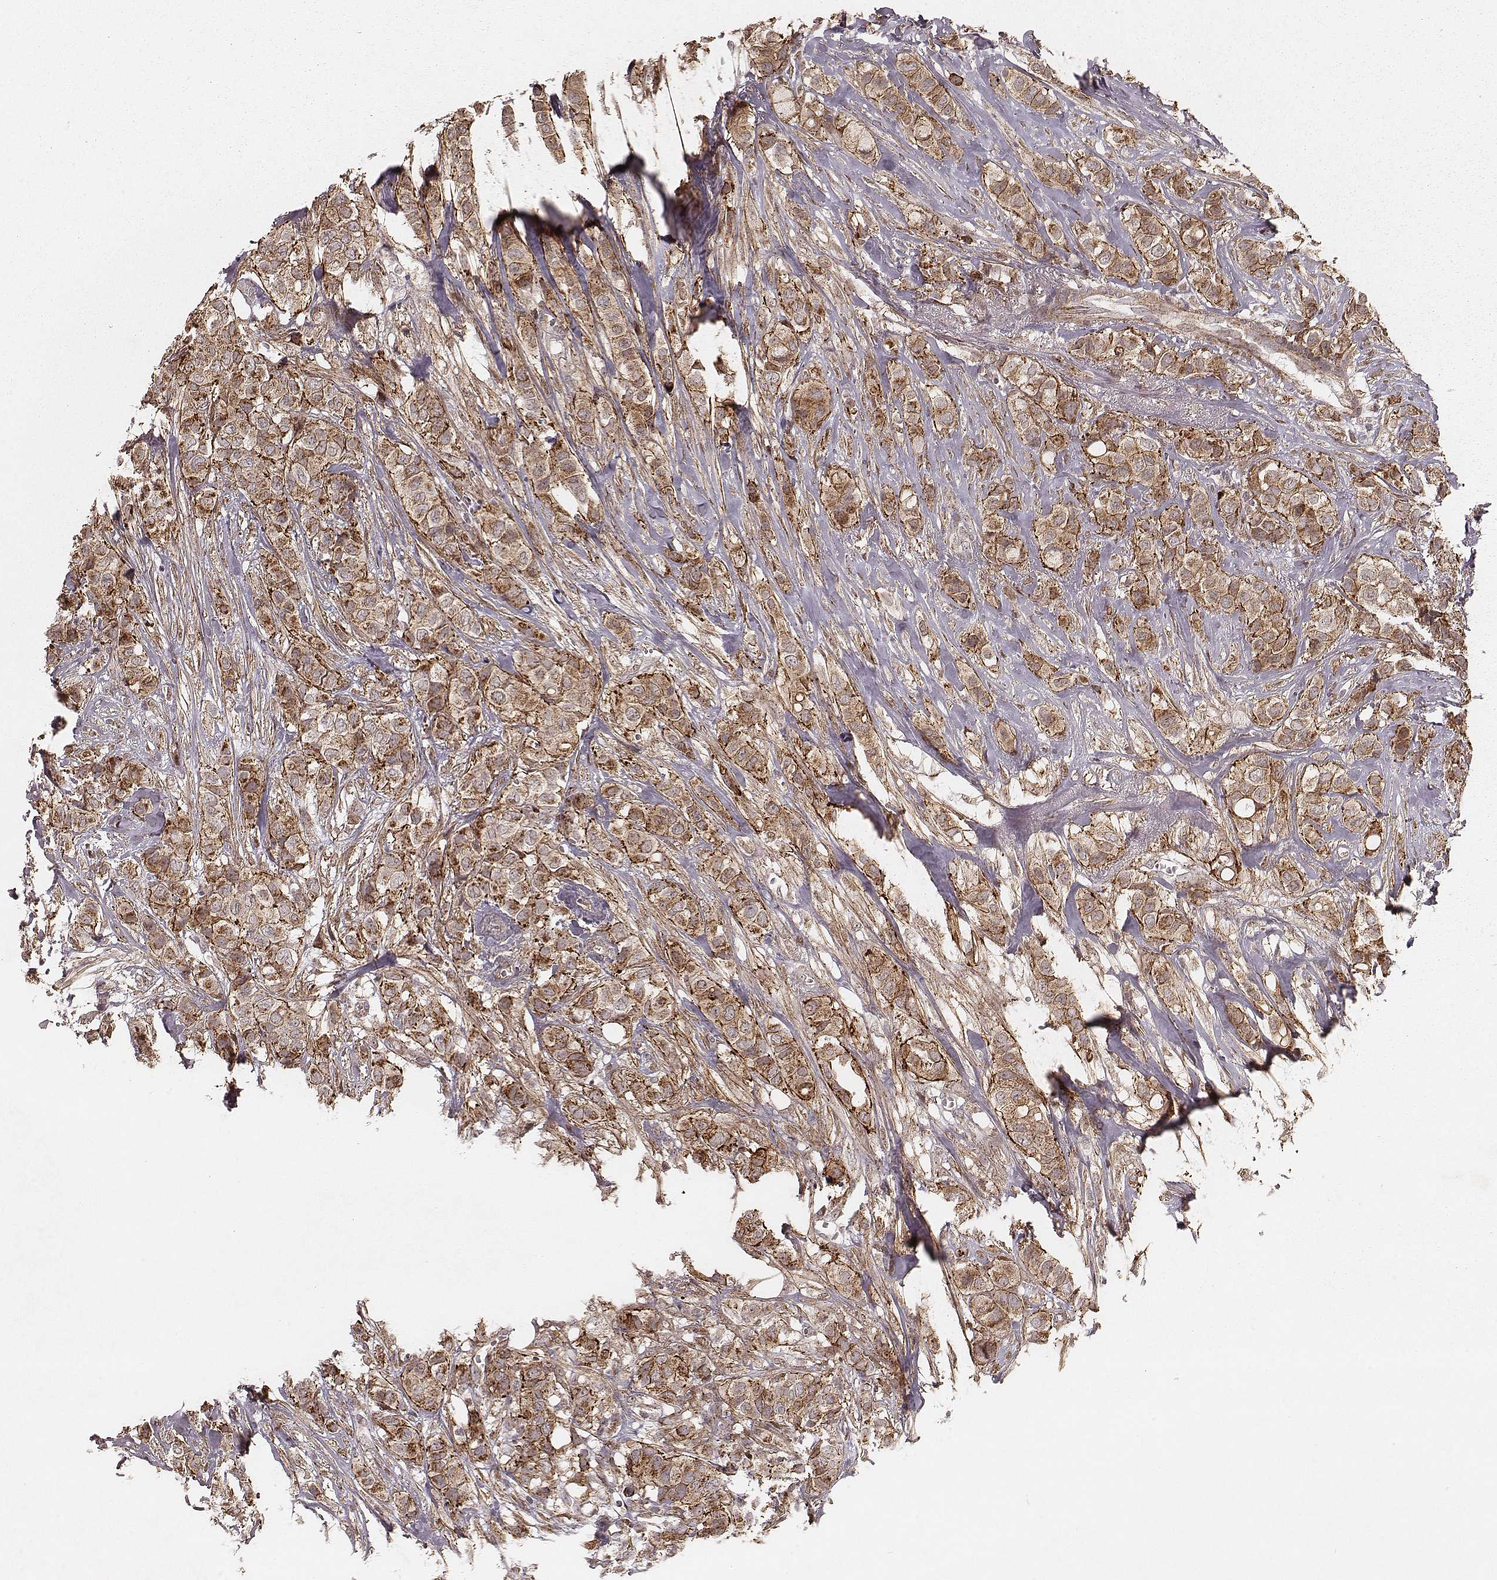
{"staining": {"intensity": "moderate", "quantity": ">75%", "location": "cytoplasmic/membranous"}, "tissue": "breast cancer", "cell_type": "Tumor cells", "image_type": "cancer", "snomed": [{"axis": "morphology", "description": "Duct carcinoma"}, {"axis": "topography", "description": "Breast"}], "caption": "Breast cancer stained with DAB immunohistochemistry exhibits medium levels of moderate cytoplasmic/membranous positivity in about >75% of tumor cells.", "gene": "NDUFA7", "patient": {"sex": "female", "age": 85}}